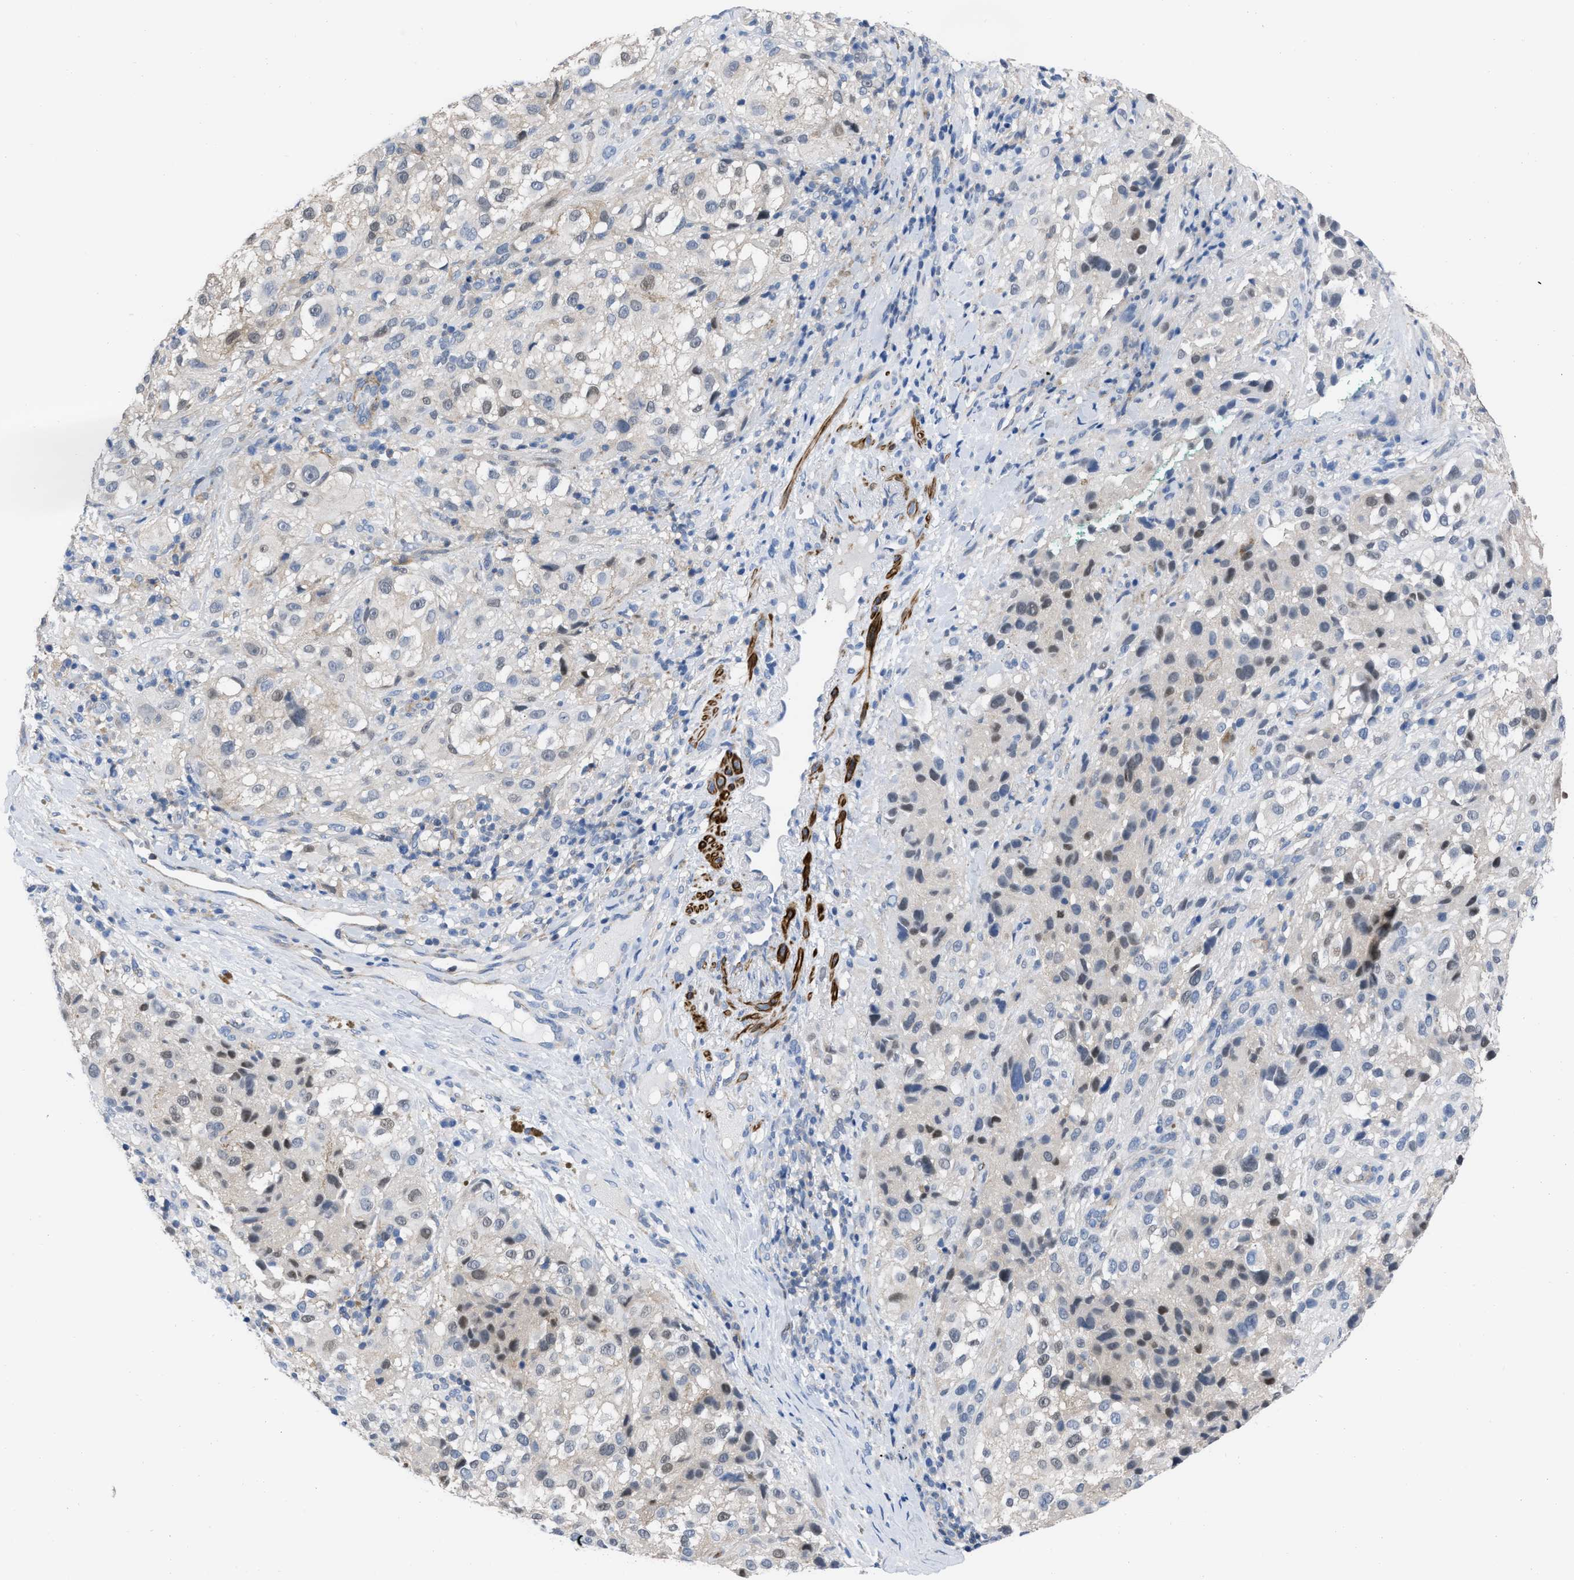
{"staining": {"intensity": "moderate", "quantity": "<25%", "location": "nuclear"}, "tissue": "melanoma", "cell_type": "Tumor cells", "image_type": "cancer", "snomed": [{"axis": "morphology", "description": "Necrosis, NOS"}, {"axis": "morphology", "description": "Malignant melanoma, NOS"}, {"axis": "topography", "description": "Skin"}], "caption": "Malignant melanoma was stained to show a protein in brown. There is low levels of moderate nuclear expression in about <25% of tumor cells.", "gene": "PRMT2", "patient": {"sex": "female", "age": 87}}